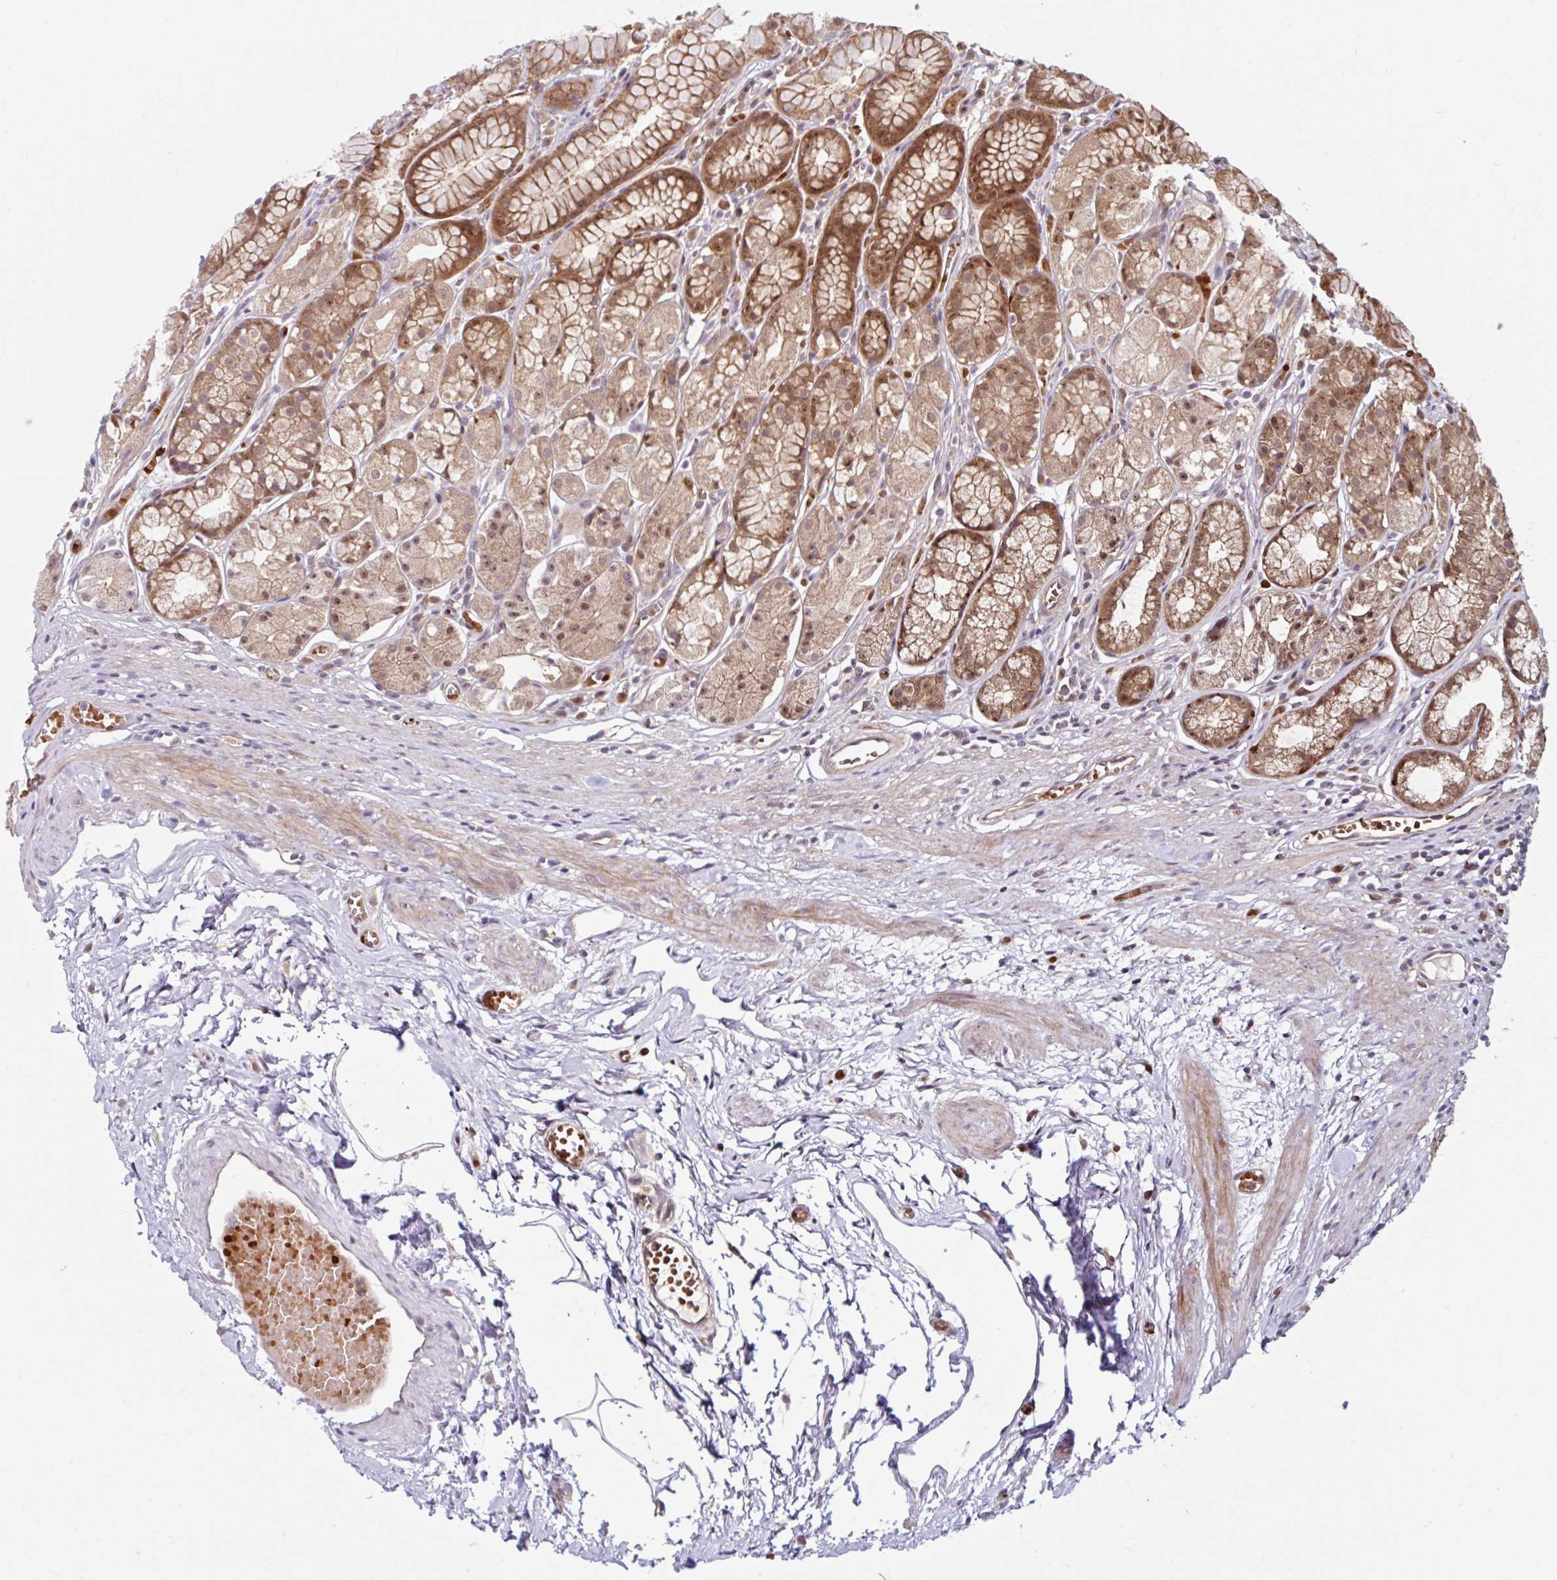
{"staining": {"intensity": "moderate", "quantity": ">75%", "location": "cytoplasmic/membranous,nuclear"}, "tissue": "stomach", "cell_type": "Glandular cells", "image_type": "normal", "snomed": [{"axis": "morphology", "description": "Normal tissue, NOS"}, {"axis": "topography", "description": "Smooth muscle"}, {"axis": "topography", "description": "Stomach"}], "caption": "Stomach stained with IHC reveals moderate cytoplasmic/membranous,nuclear expression in approximately >75% of glandular cells. (DAB (3,3'-diaminobenzidine) = brown stain, brightfield microscopy at high magnification).", "gene": "HMBS", "patient": {"sex": "male", "age": 70}}